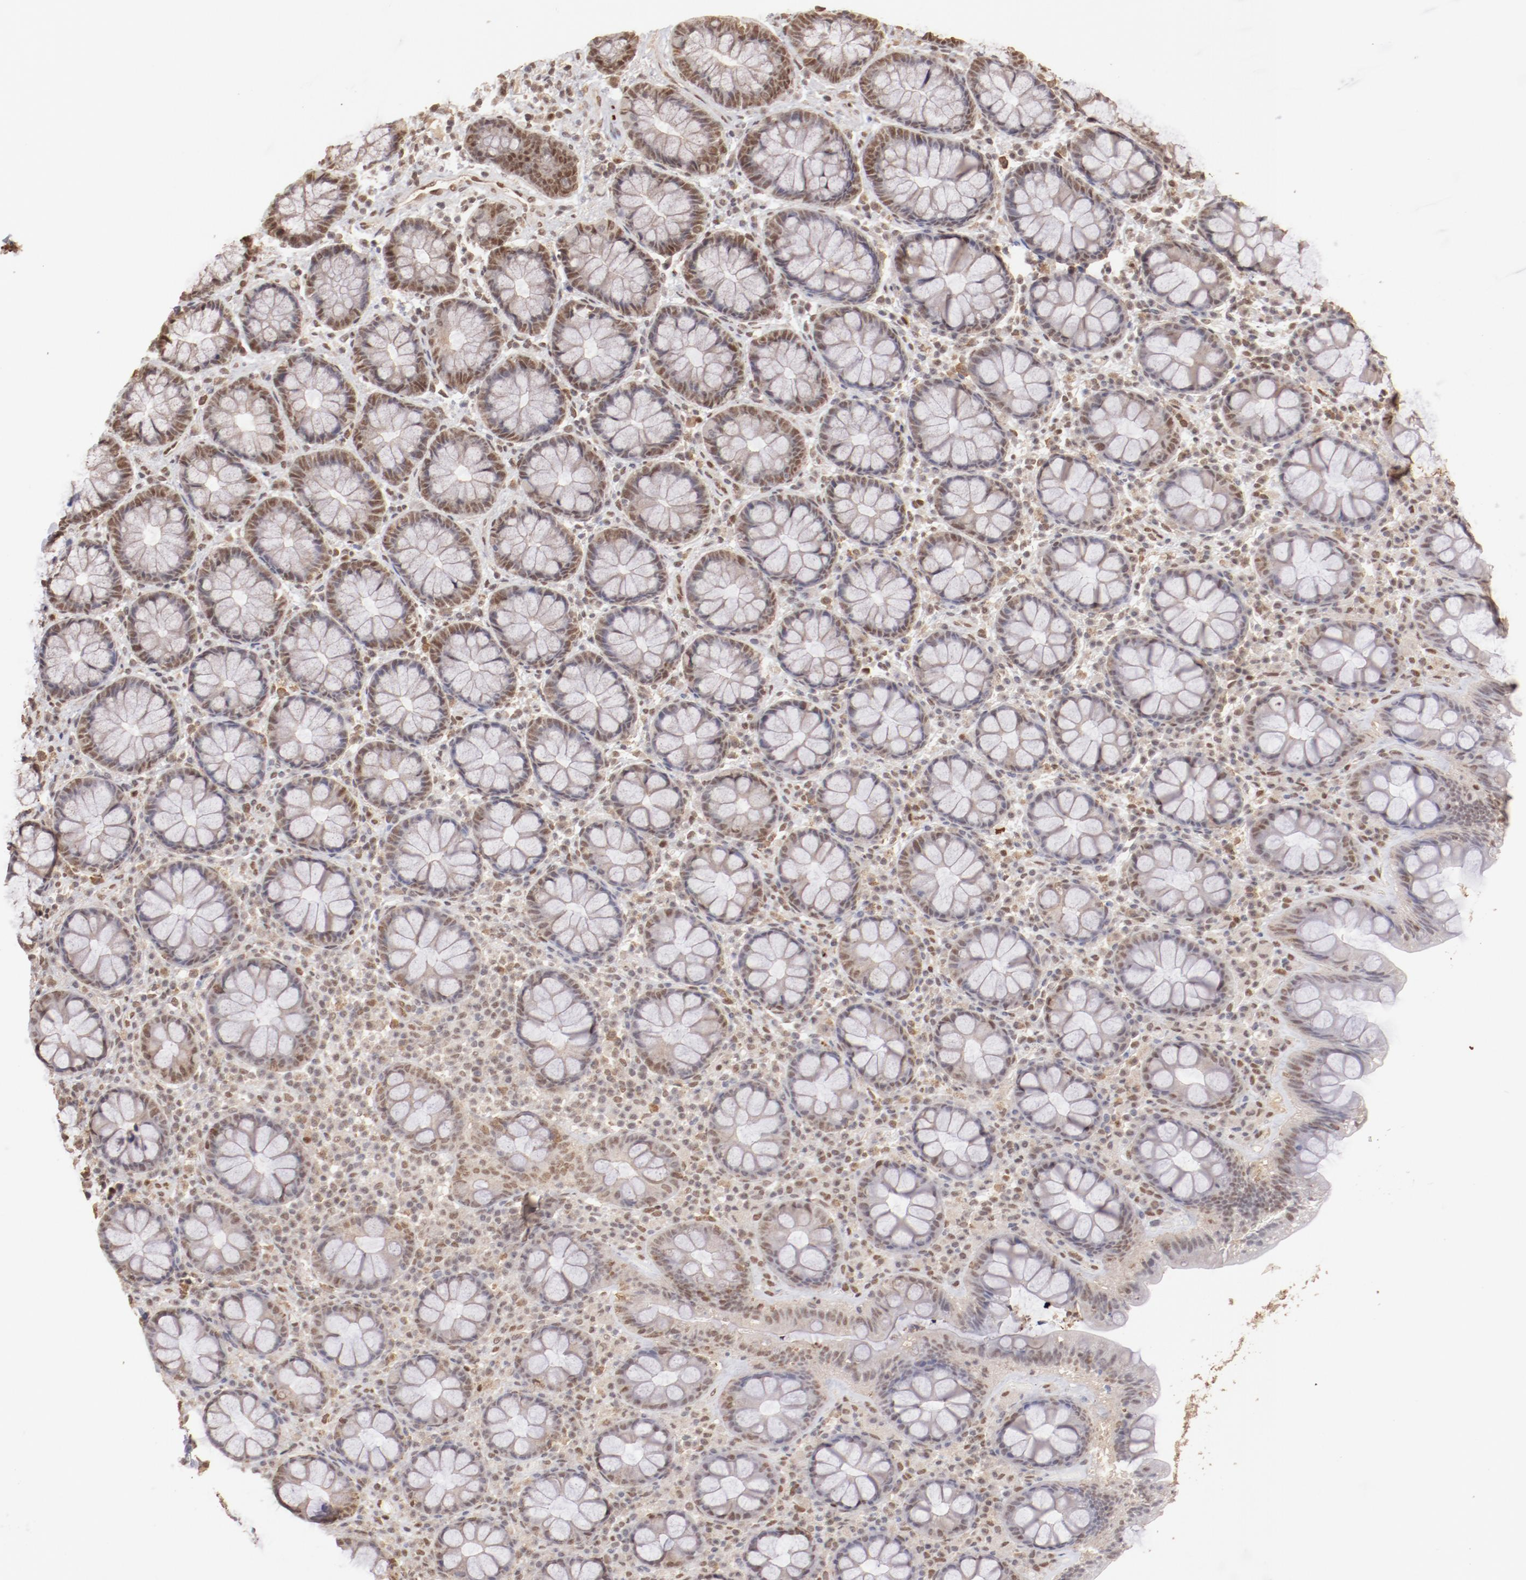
{"staining": {"intensity": "moderate", "quantity": ">75%", "location": "nuclear"}, "tissue": "rectum", "cell_type": "Glandular cells", "image_type": "normal", "snomed": [{"axis": "morphology", "description": "Normal tissue, NOS"}, {"axis": "topography", "description": "Rectum"}], "caption": "Protein expression analysis of unremarkable rectum reveals moderate nuclear positivity in approximately >75% of glandular cells. Immunohistochemistry stains the protein in brown and the nuclei are stained blue.", "gene": "CLOCK", "patient": {"sex": "male", "age": 92}}